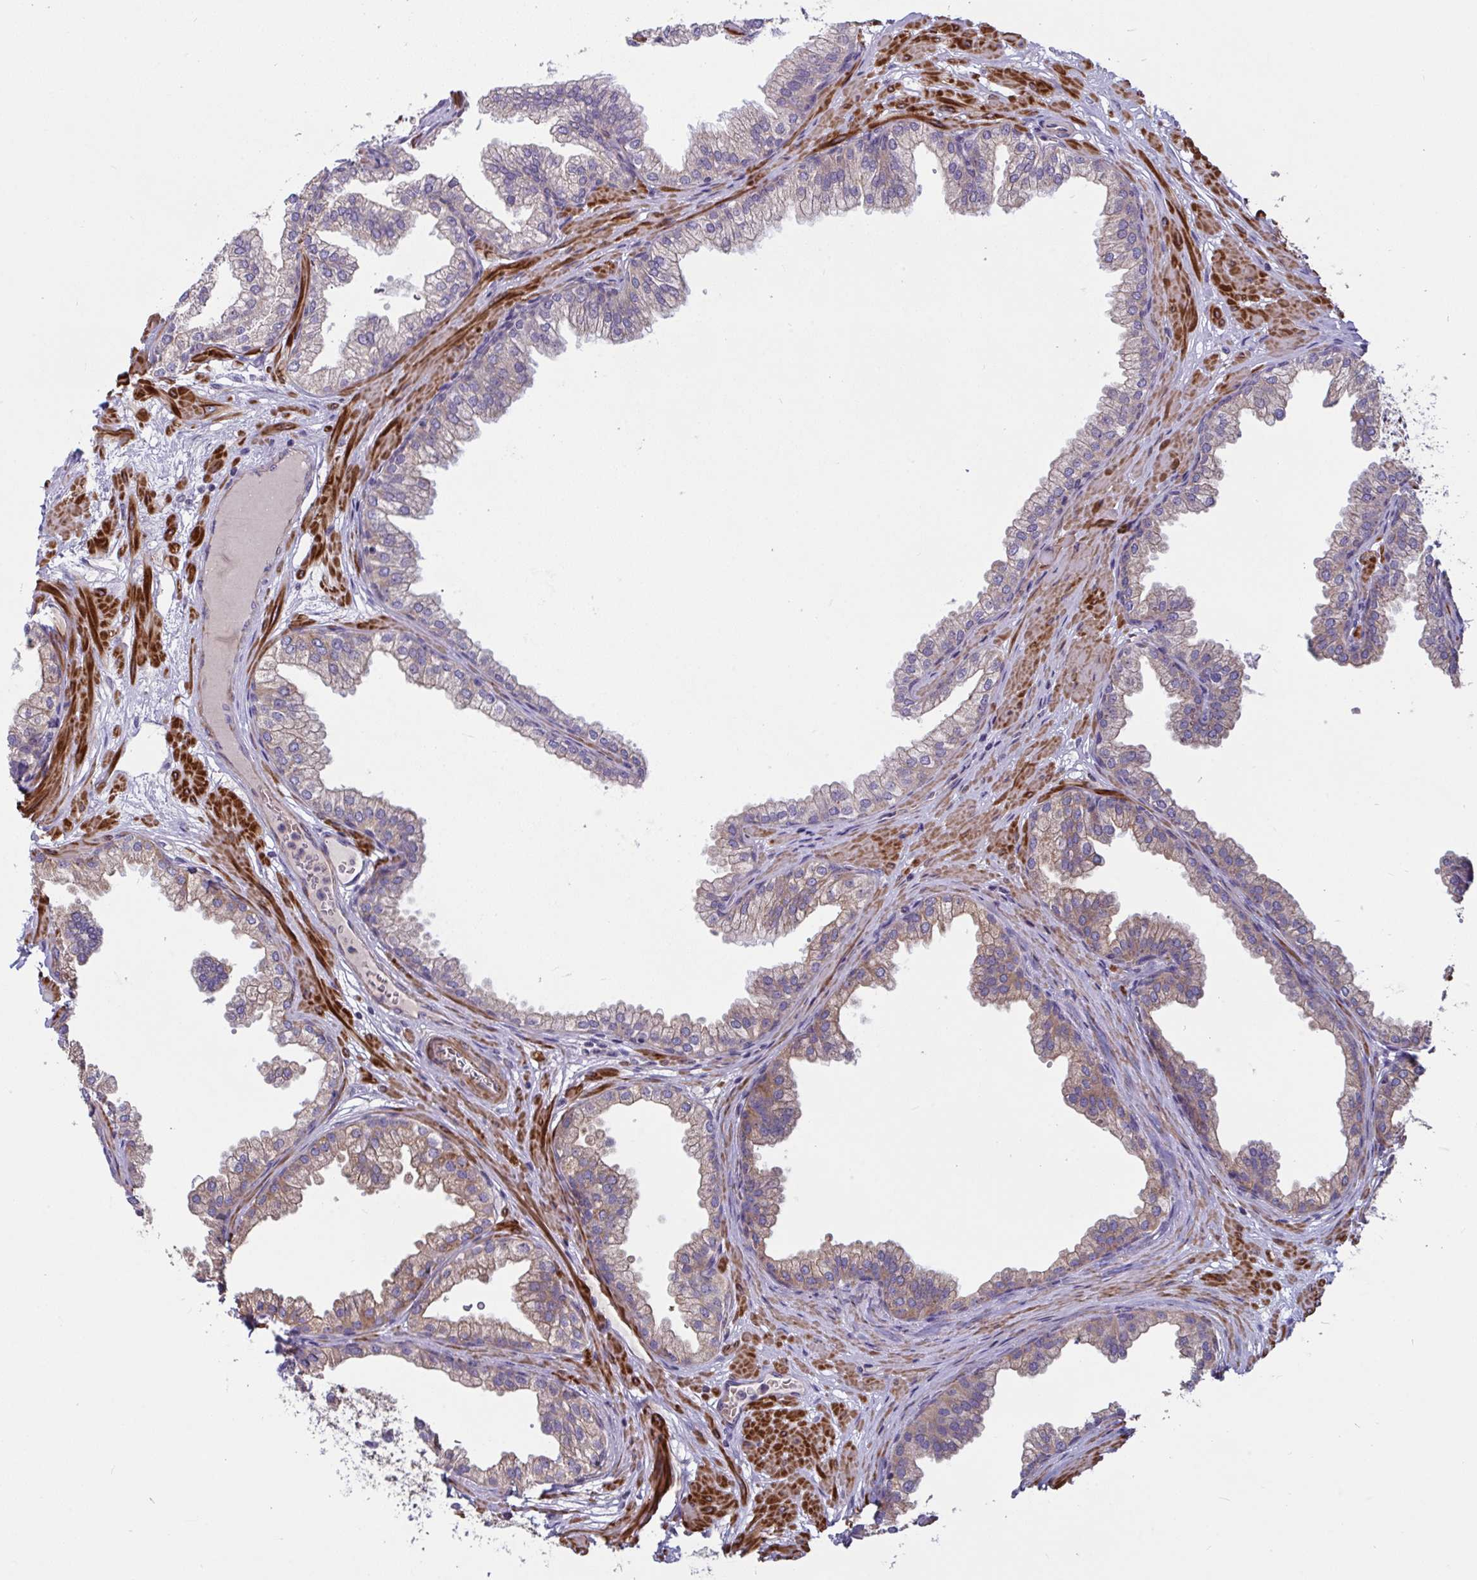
{"staining": {"intensity": "weak", "quantity": "25%-75%", "location": "cytoplasmic/membranous"}, "tissue": "prostate", "cell_type": "Glandular cells", "image_type": "normal", "snomed": [{"axis": "morphology", "description": "Normal tissue, NOS"}, {"axis": "topography", "description": "Prostate"}], "caption": "Glandular cells show weak cytoplasmic/membranous expression in approximately 25%-75% of cells in normal prostate. (DAB = brown stain, brightfield microscopy at high magnification).", "gene": "TANK", "patient": {"sex": "male", "age": 37}}